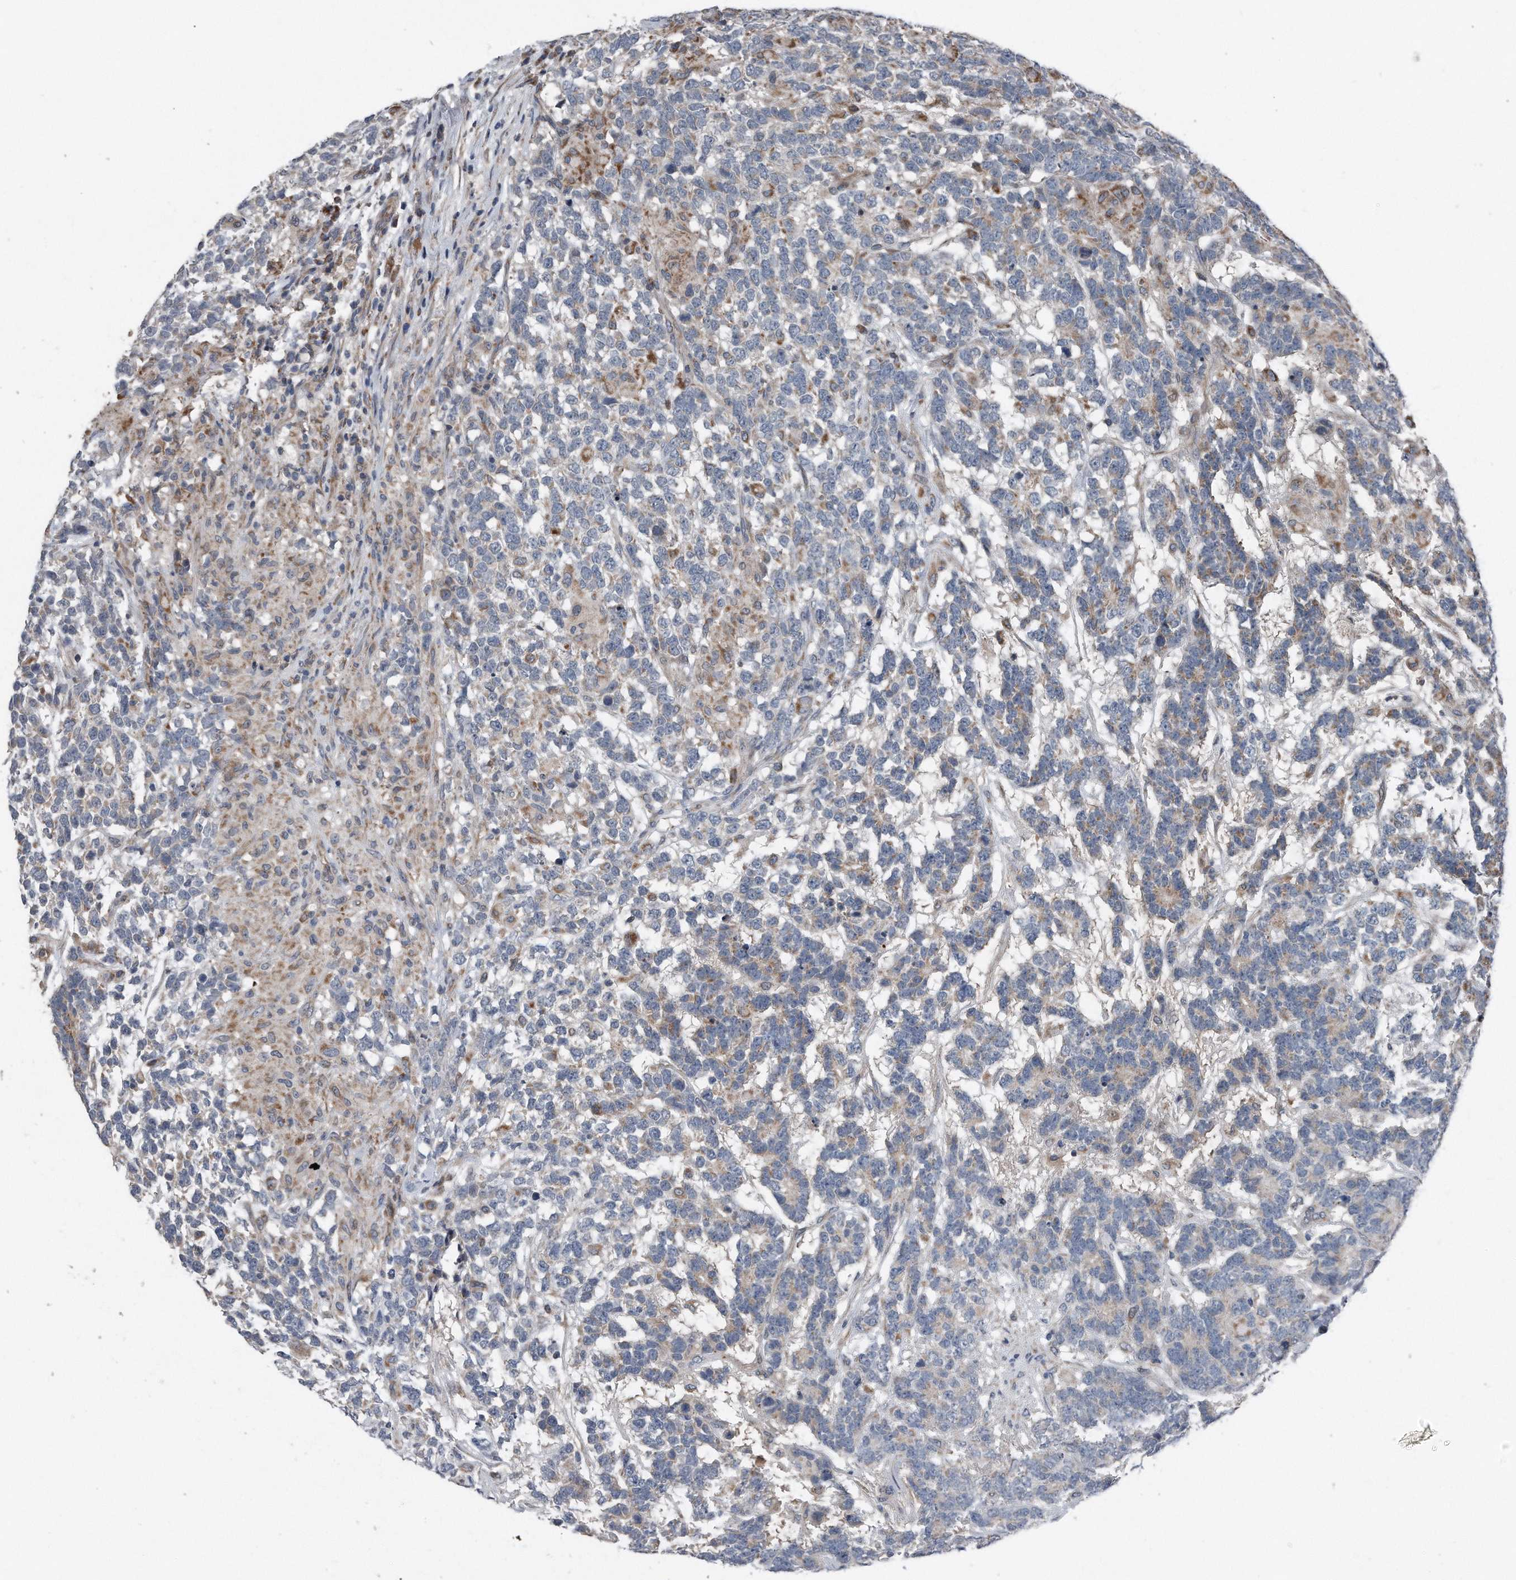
{"staining": {"intensity": "moderate", "quantity": "<25%", "location": "cytoplasmic/membranous"}, "tissue": "testis cancer", "cell_type": "Tumor cells", "image_type": "cancer", "snomed": [{"axis": "morphology", "description": "Carcinoma, Embryonal, NOS"}, {"axis": "topography", "description": "Testis"}], "caption": "Testis embryonal carcinoma tissue displays moderate cytoplasmic/membranous positivity in about <25% of tumor cells, visualized by immunohistochemistry.", "gene": "DST", "patient": {"sex": "male", "age": 26}}